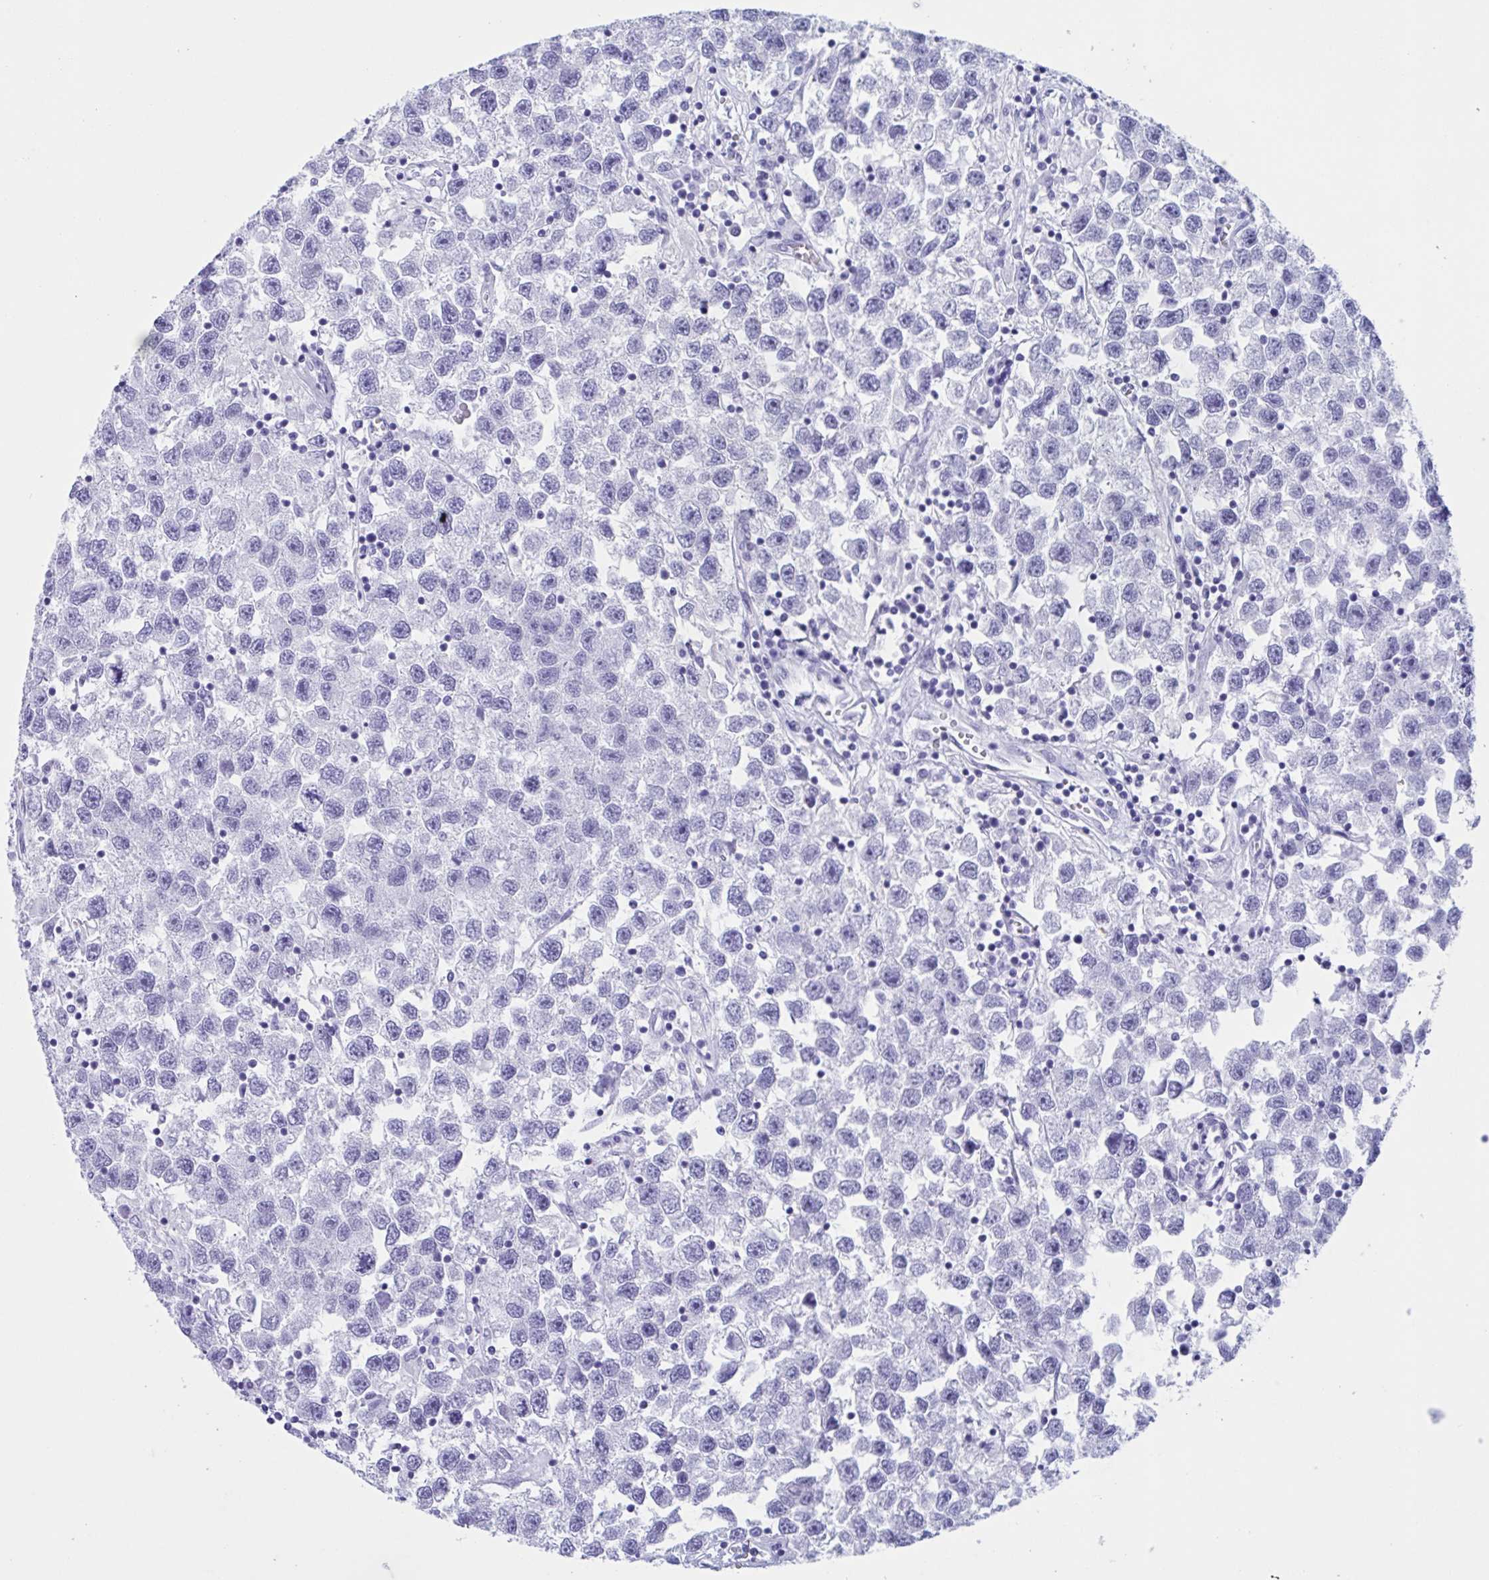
{"staining": {"intensity": "negative", "quantity": "none", "location": "none"}, "tissue": "testis cancer", "cell_type": "Tumor cells", "image_type": "cancer", "snomed": [{"axis": "morphology", "description": "Seminoma, NOS"}, {"axis": "topography", "description": "Testis"}], "caption": "Testis seminoma was stained to show a protein in brown. There is no significant expression in tumor cells. Brightfield microscopy of immunohistochemistry (IHC) stained with DAB (3,3'-diaminobenzidine) (brown) and hematoxylin (blue), captured at high magnification.", "gene": "ZNF850", "patient": {"sex": "male", "age": 26}}